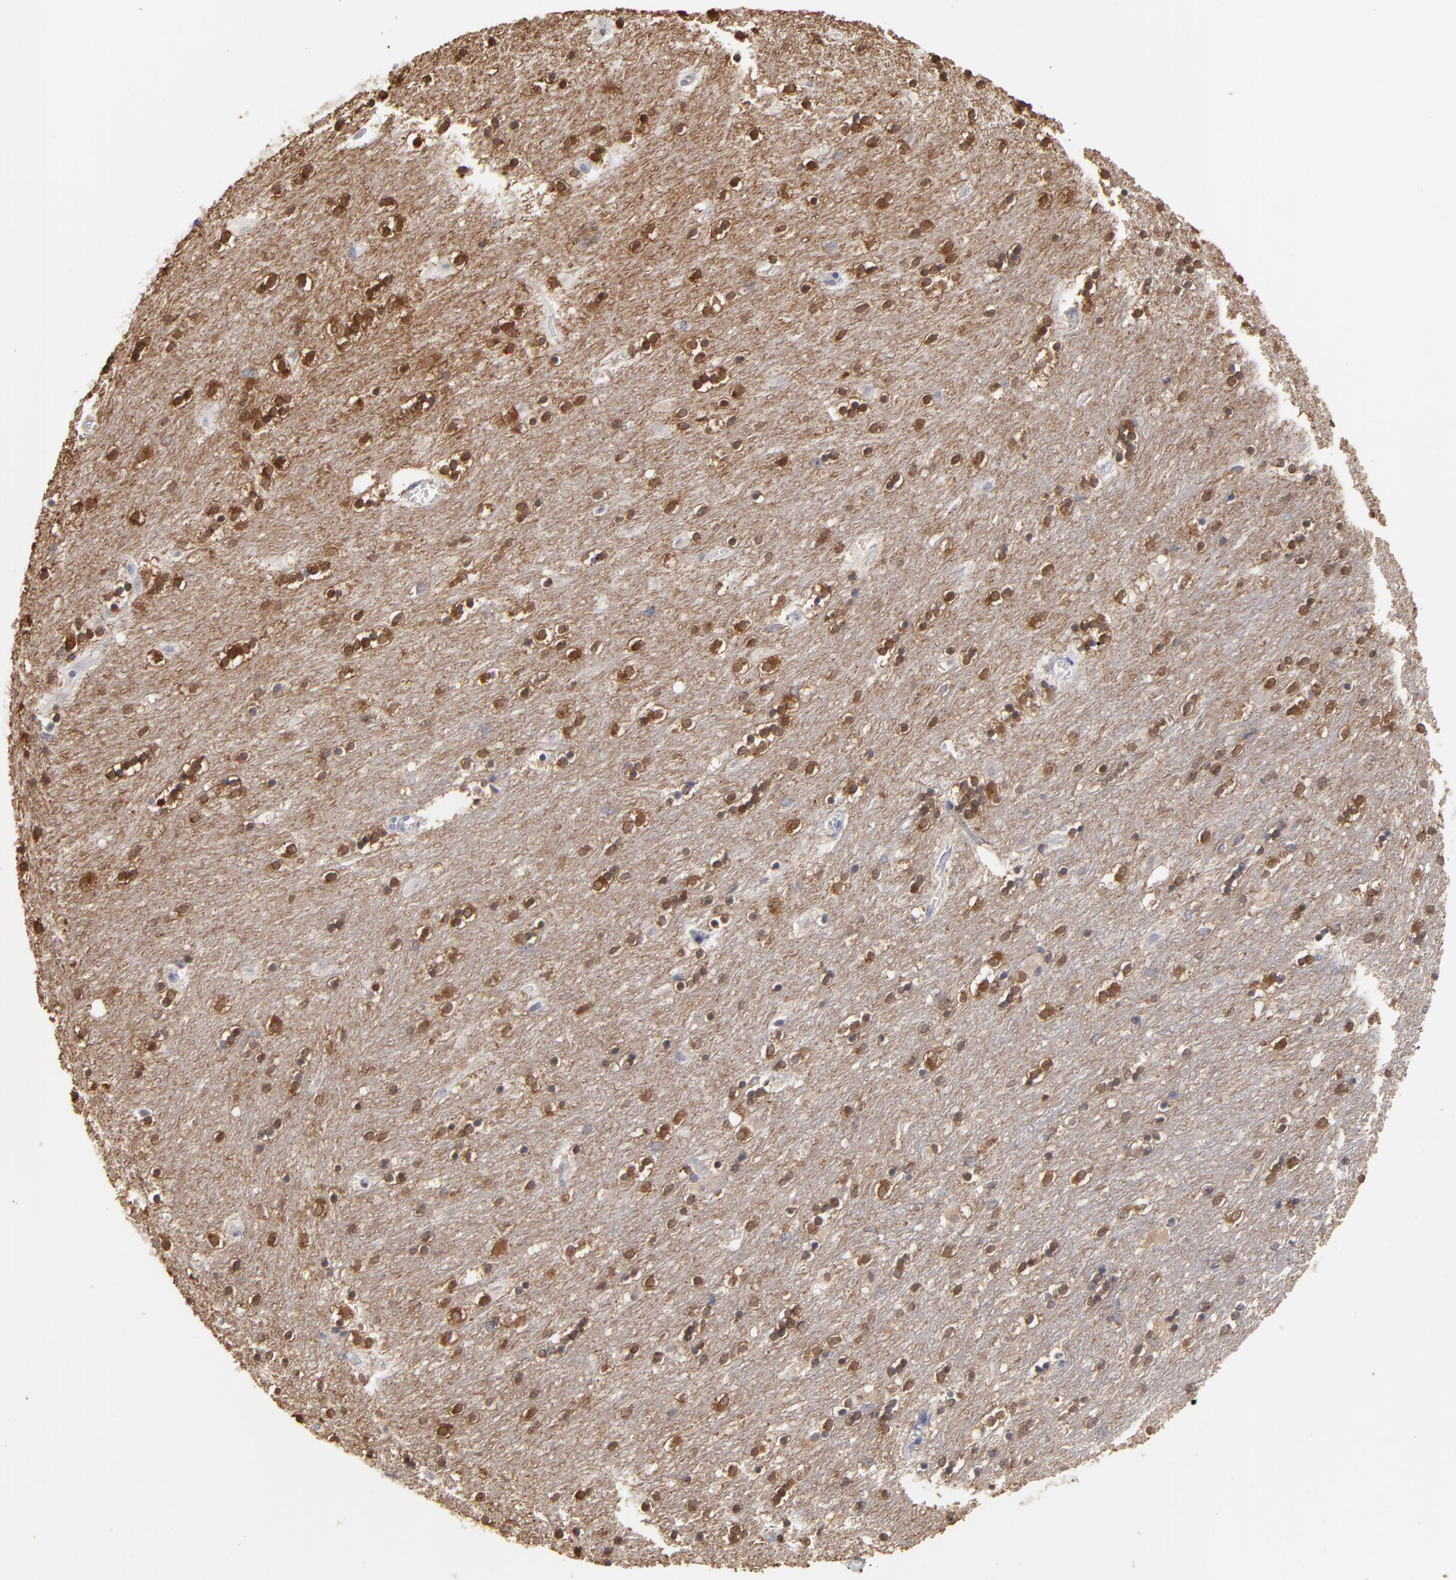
{"staining": {"intensity": "moderate", "quantity": ">75%", "location": "nuclear"}, "tissue": "caudate", "cell_type": "Glial cells", "image_type": "normal", "snomed": [{"axis": "morphology", "description": "Normal tissue, NOS"}, {"axis": "topography", "description": "Lateral ventricle wall"}], "caption": "Benign caudate reveals moderate nuclear expression in about >75% of glial cells The staining was performed using DAB, with brown indicating positive protein expression. Nuclei are stained blue with hematoxylin..", "gene": "SMARCA1", "patient": {"sex": "female", "age": 54}}